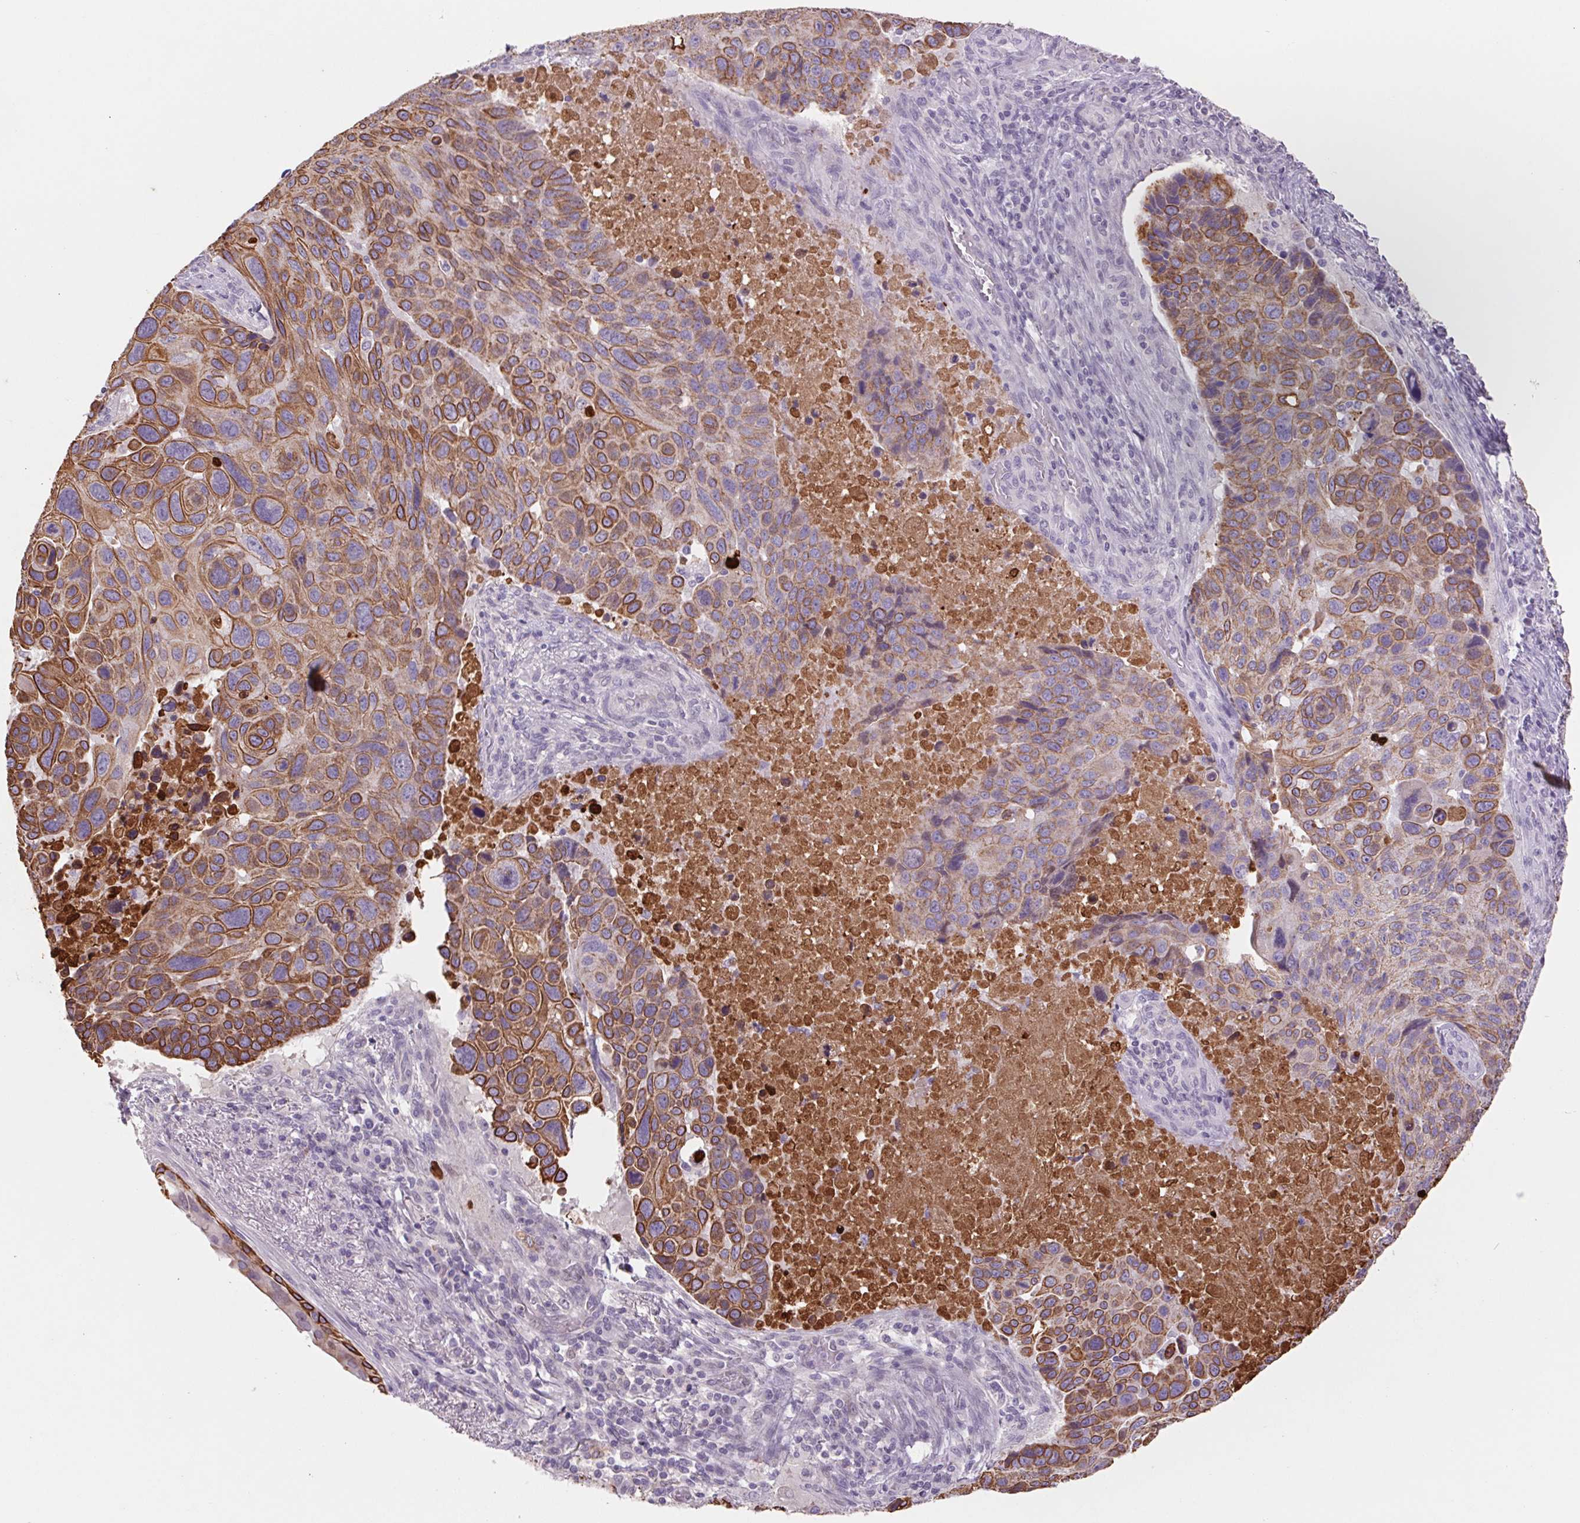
{"staining": {"intensity": "moderate", "quantity": "25%-75%", "location": "cytoplasmic/membranous"}, "tissue": "lung cancer", "cell_type": "Tumor cells", "image_type": "cancer", "snomed": [{"axis": "morphology", "description": "Squamous cell carcinoma, NOS"}, {"axis": "topography", "description": "Lung"}], "caption": "Squamous cell carcinoma (lung) tissue exhibits moderate cytoplasmic/membranous expression in about 25%-75% of tumor cells (DAB IHC with brightfield microscopy, high magnification).", "gene": "KRT1", "patient": {"sex": "male", "age": 68}}